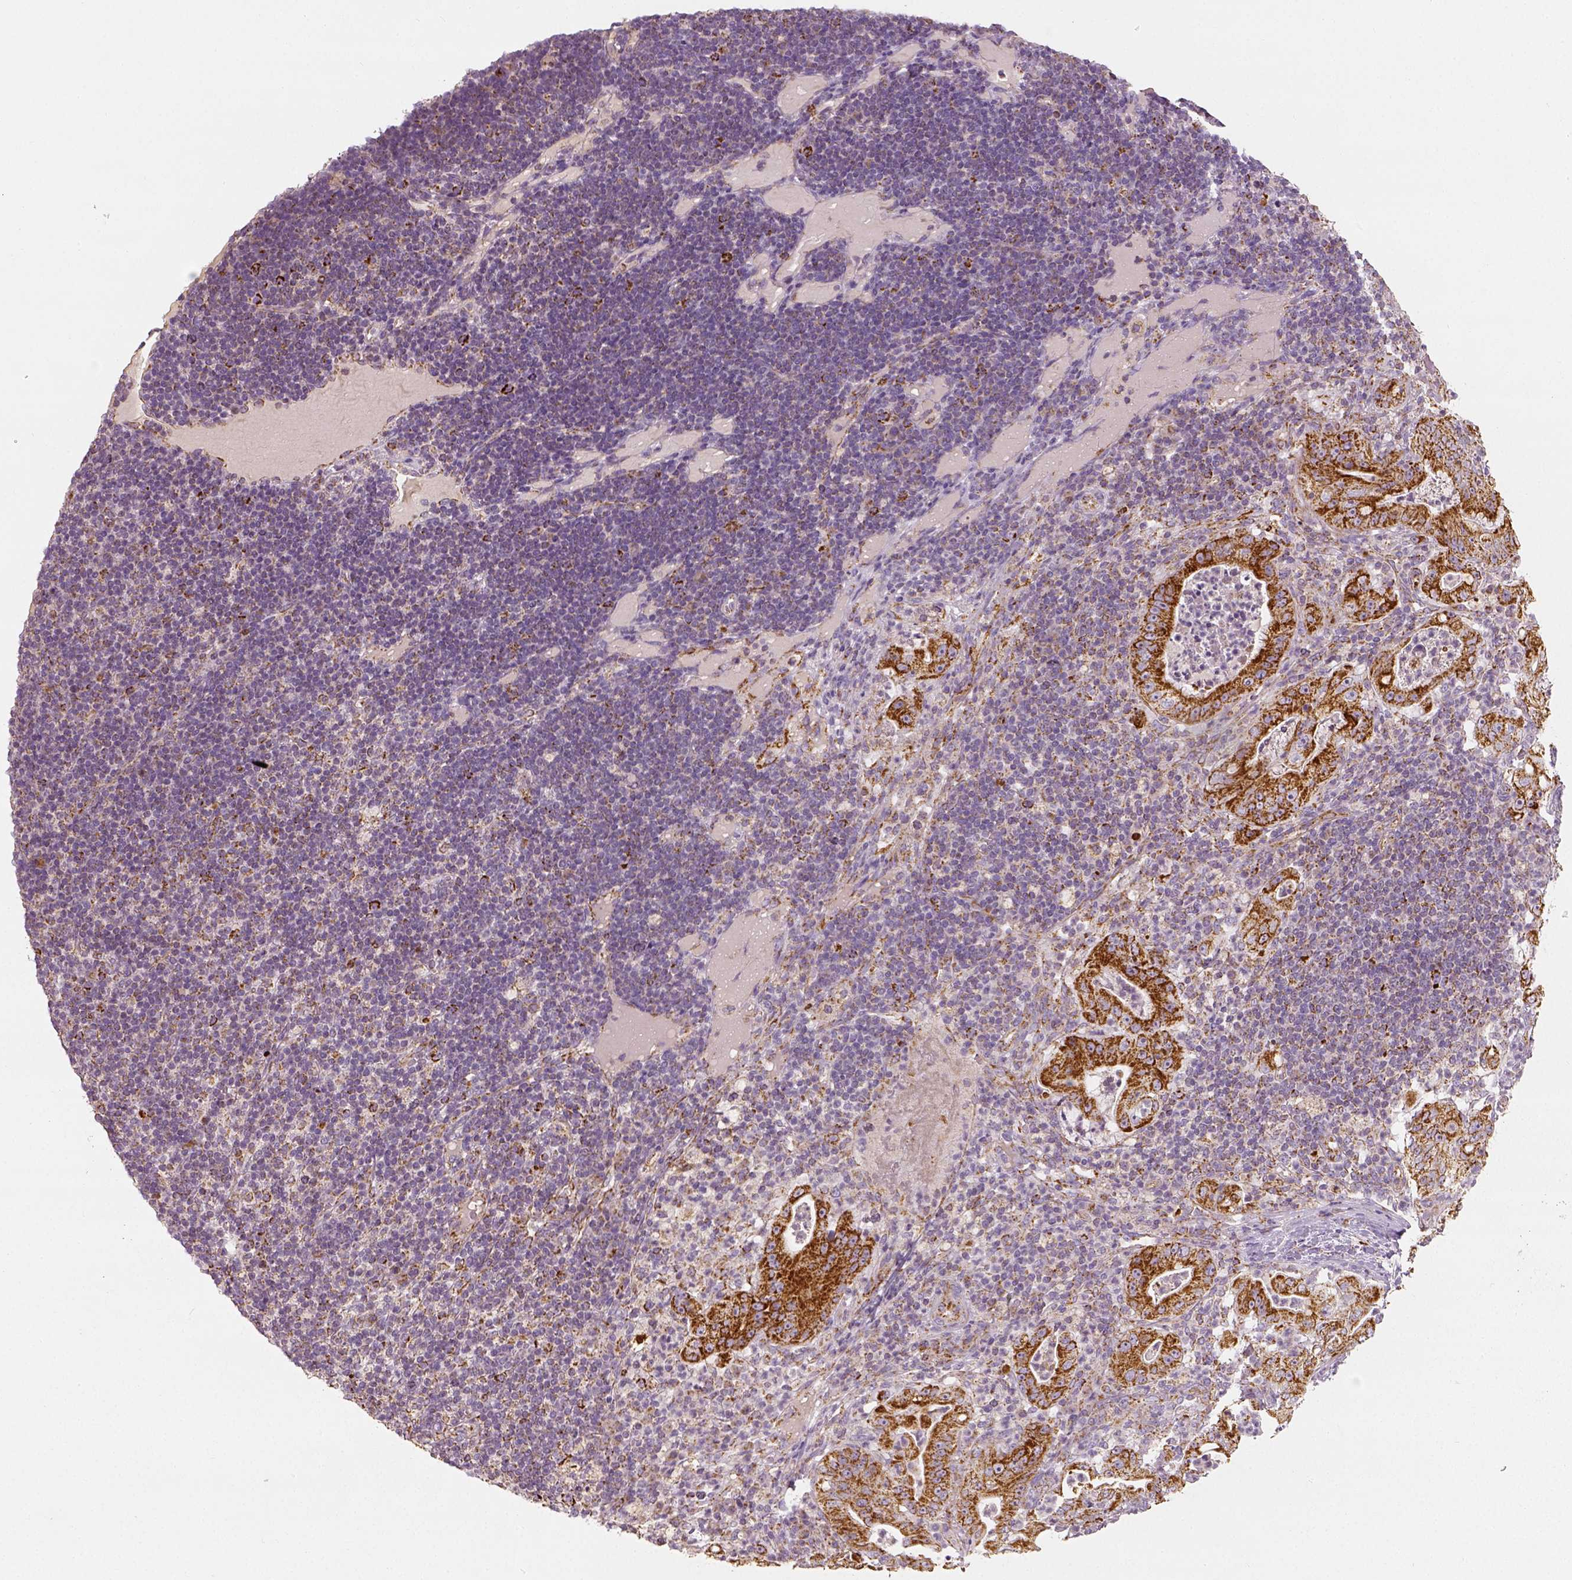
{"staining": {"intensity": "strong", "quantity": ">75%", "location": "cytoplasmic/membranous"}, "tissue": "pancreatic cancer", "cell_type": "Tumor cells", "image_type": "cancer", "snomed": [{"axis": "morphology", "description": "Adenocarcinoma, NOS"}, {"axis": "topography", "description": "Pancreas"}], "caption": "This image displays immunohistochemistry (IHC) staining of adenocarcinoma (pancreatic), with high strong cytoplasmic/membranous positivity in approximately >75% of tumor cells.", "gene": "PGAM5", "patient": {"sex": "male", "age": 71}}